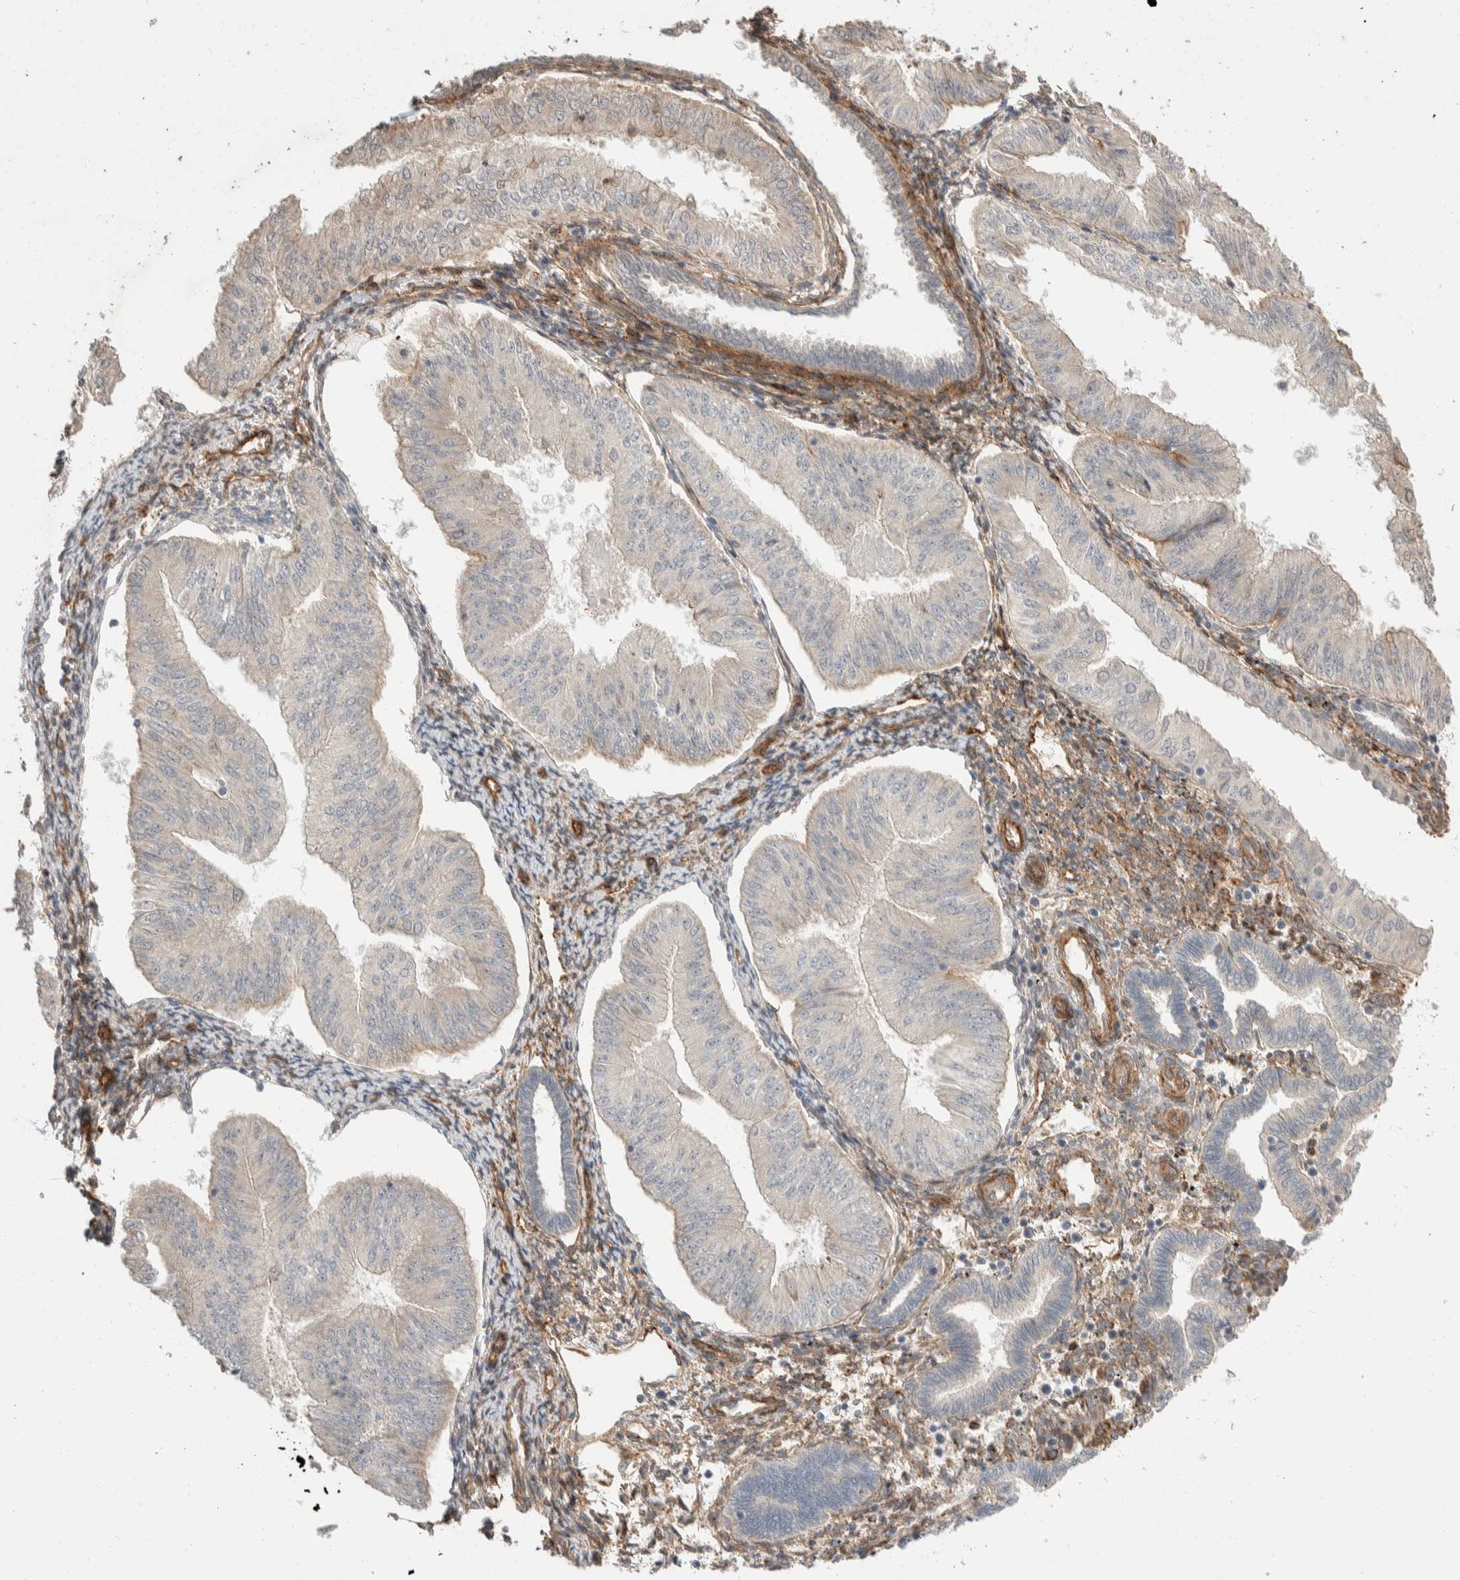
{"staining": {"intensity": "weak", "quantity": "<25%", "location": "cytoplasmic/membranous"}, "tissue": "endometrial cancer", "cell_type": "Tumor cells", "image_type": "cancer", "snomed": [{"axis": "morphology", "description": "Normal tissue, NOS"}, {"axis": "morphology", "description": "Adenocarcinoma, NOS"}, {"axis": "topography", "description": "Endometrium"}], "caption": "The immunohistochemistry (IHC) micrograph has no significant positivity in tumor cells of endometrial cancer tissue.", "gene": "ERC1", "patient": {"sex": "female", "age": 53}}